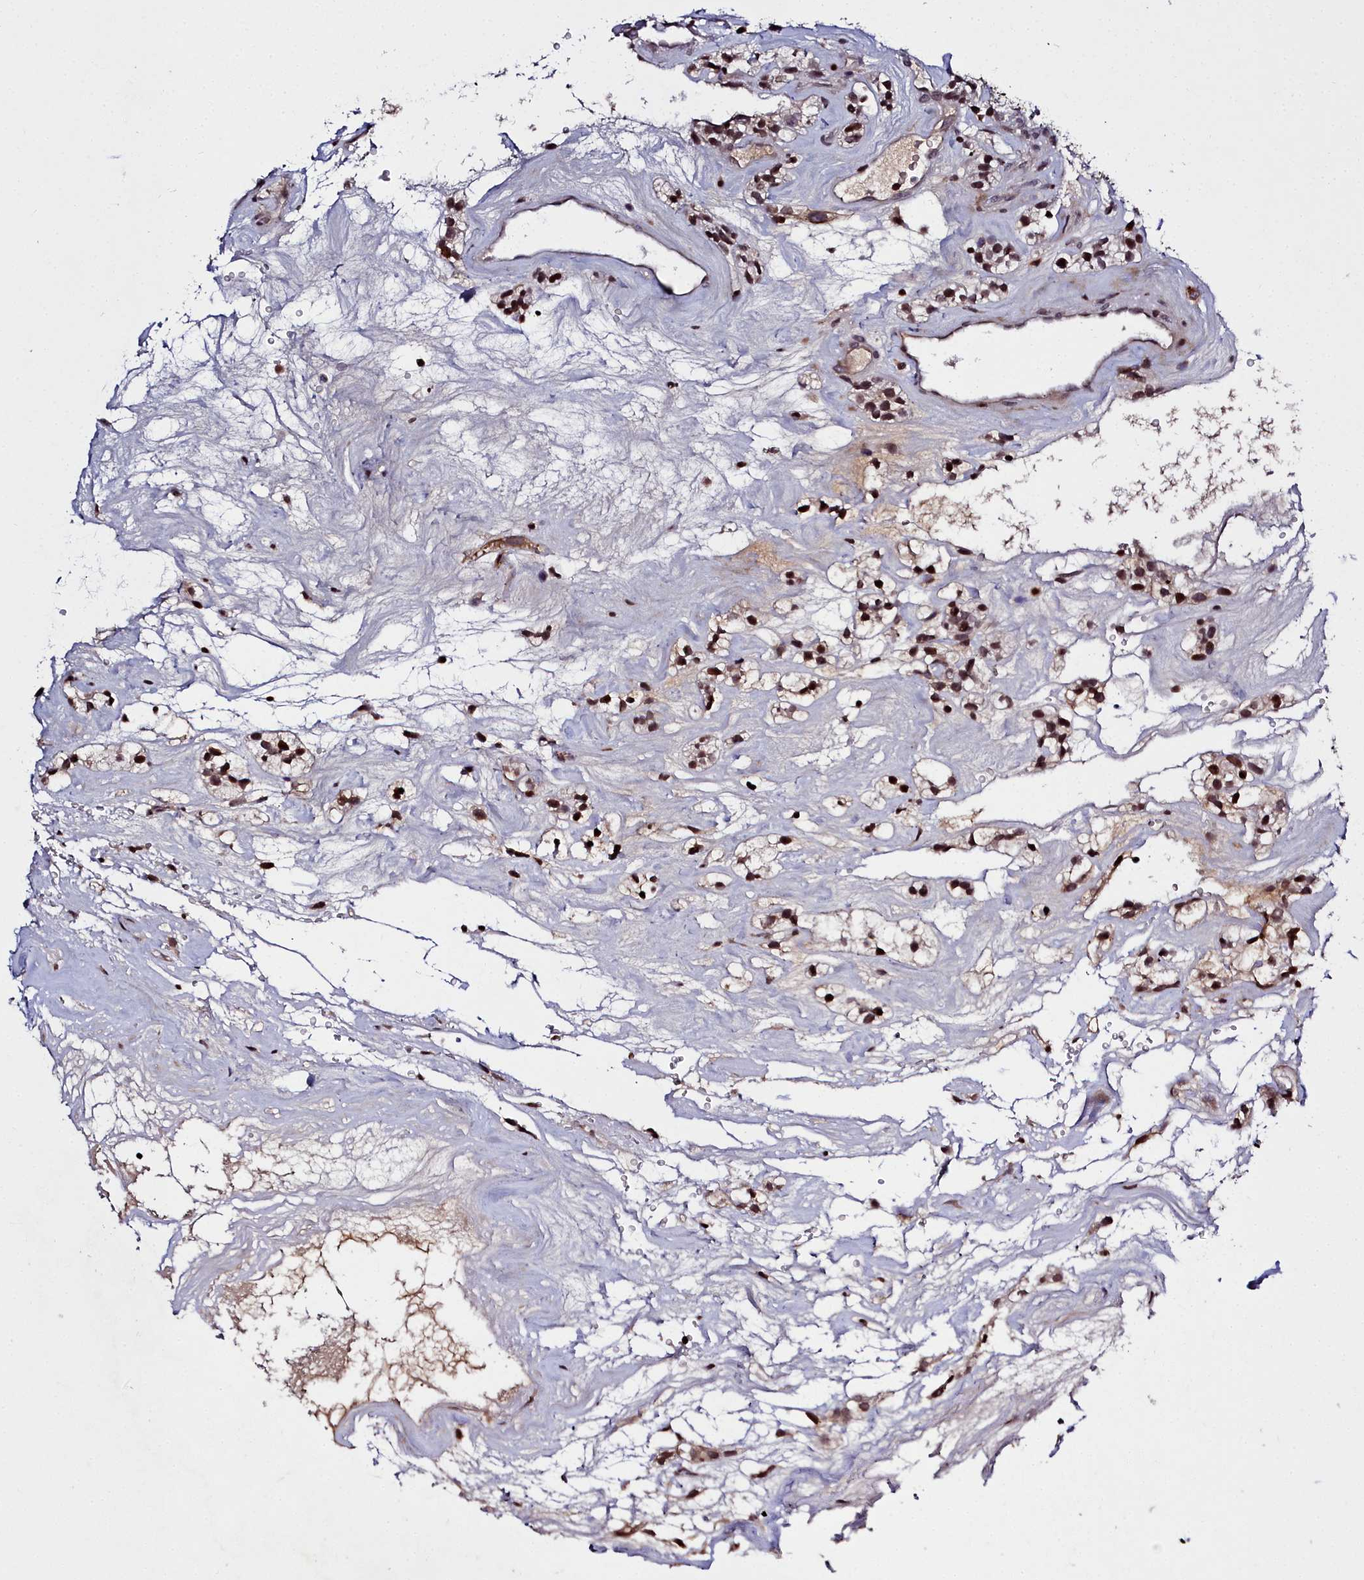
{"staining": {"intensity": "moderate", "quantity": ">75%", "location": "nuclear"}, "tissue": "renal cancer", "cell_type": "Tumor cells", "image_type": "cancer", "snomed": [{"axis": "morphology", "description": "Adenocarcinoma, NOS"}, {"axis": "topography", "description": "Kidney"}], "caption": "Brown immunohistochemical staining in adenocarcinoma (renal) reveals moderate nuclear positivity in about >75% of tumor cells.", "gene": "FZD4", "patient": {"sex": "female", "age": 57}}